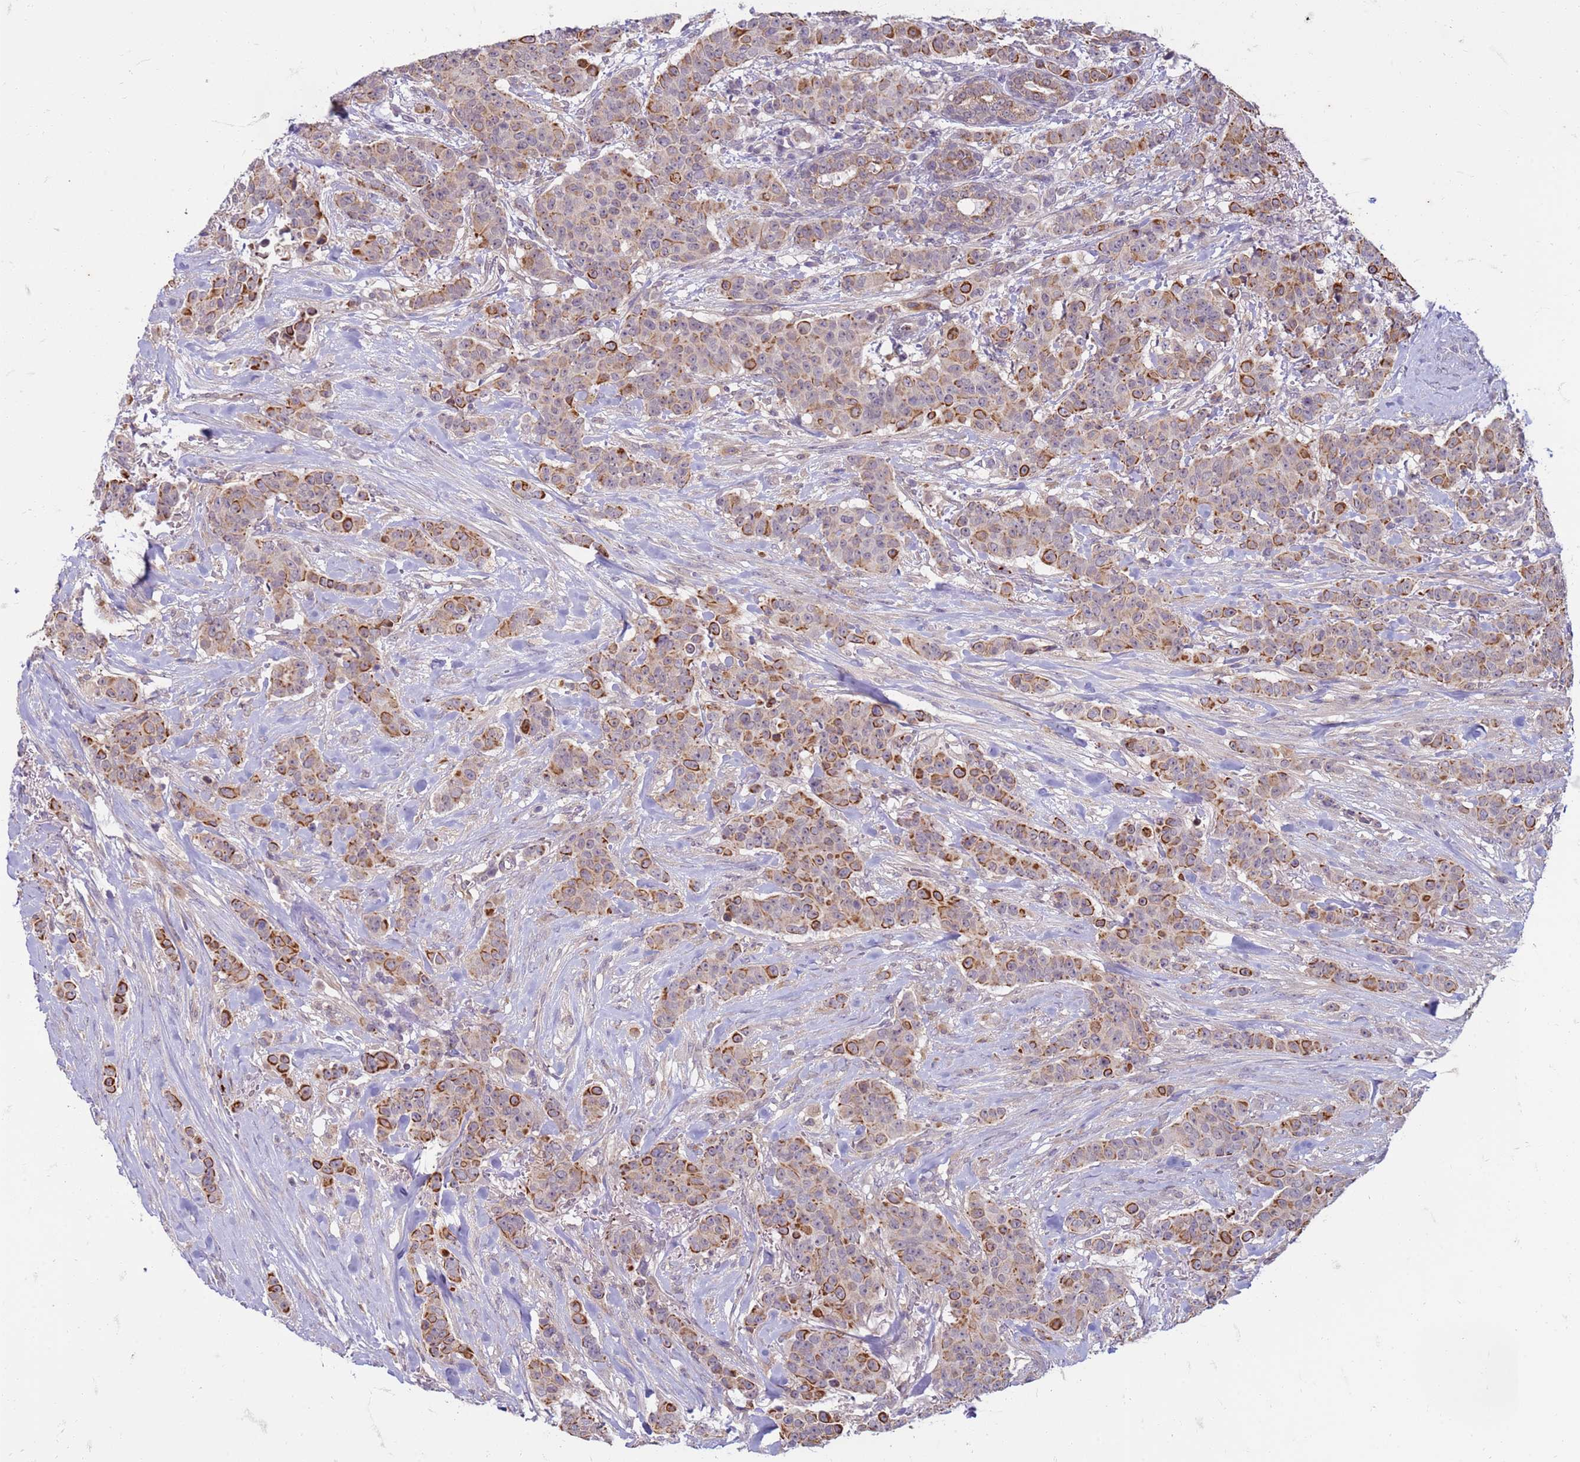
{"staining": {"intensity": "moderate", "quantity": "25%-75%", "location": "cytoplasmic/membranous"}, "tissue": "breast cancer", "cell_type": "Tumor cells", "image_type": "cancer", "snomed": [{"axis": "morphology", "description": "Duct carcinoma"}, {"axis": "topography", "description": "Breast"}], "caption": "Immunohistochemistry micrograph of human intraductal carcinoma (breast) stained for a protein (brown), which demonstrates medium levels of moderate cytoplasmic/membranous staining in about 25%-75% of tumor cells.", "gene": "SLC15A3", "patient": {"sex": "female", "age": 40}}